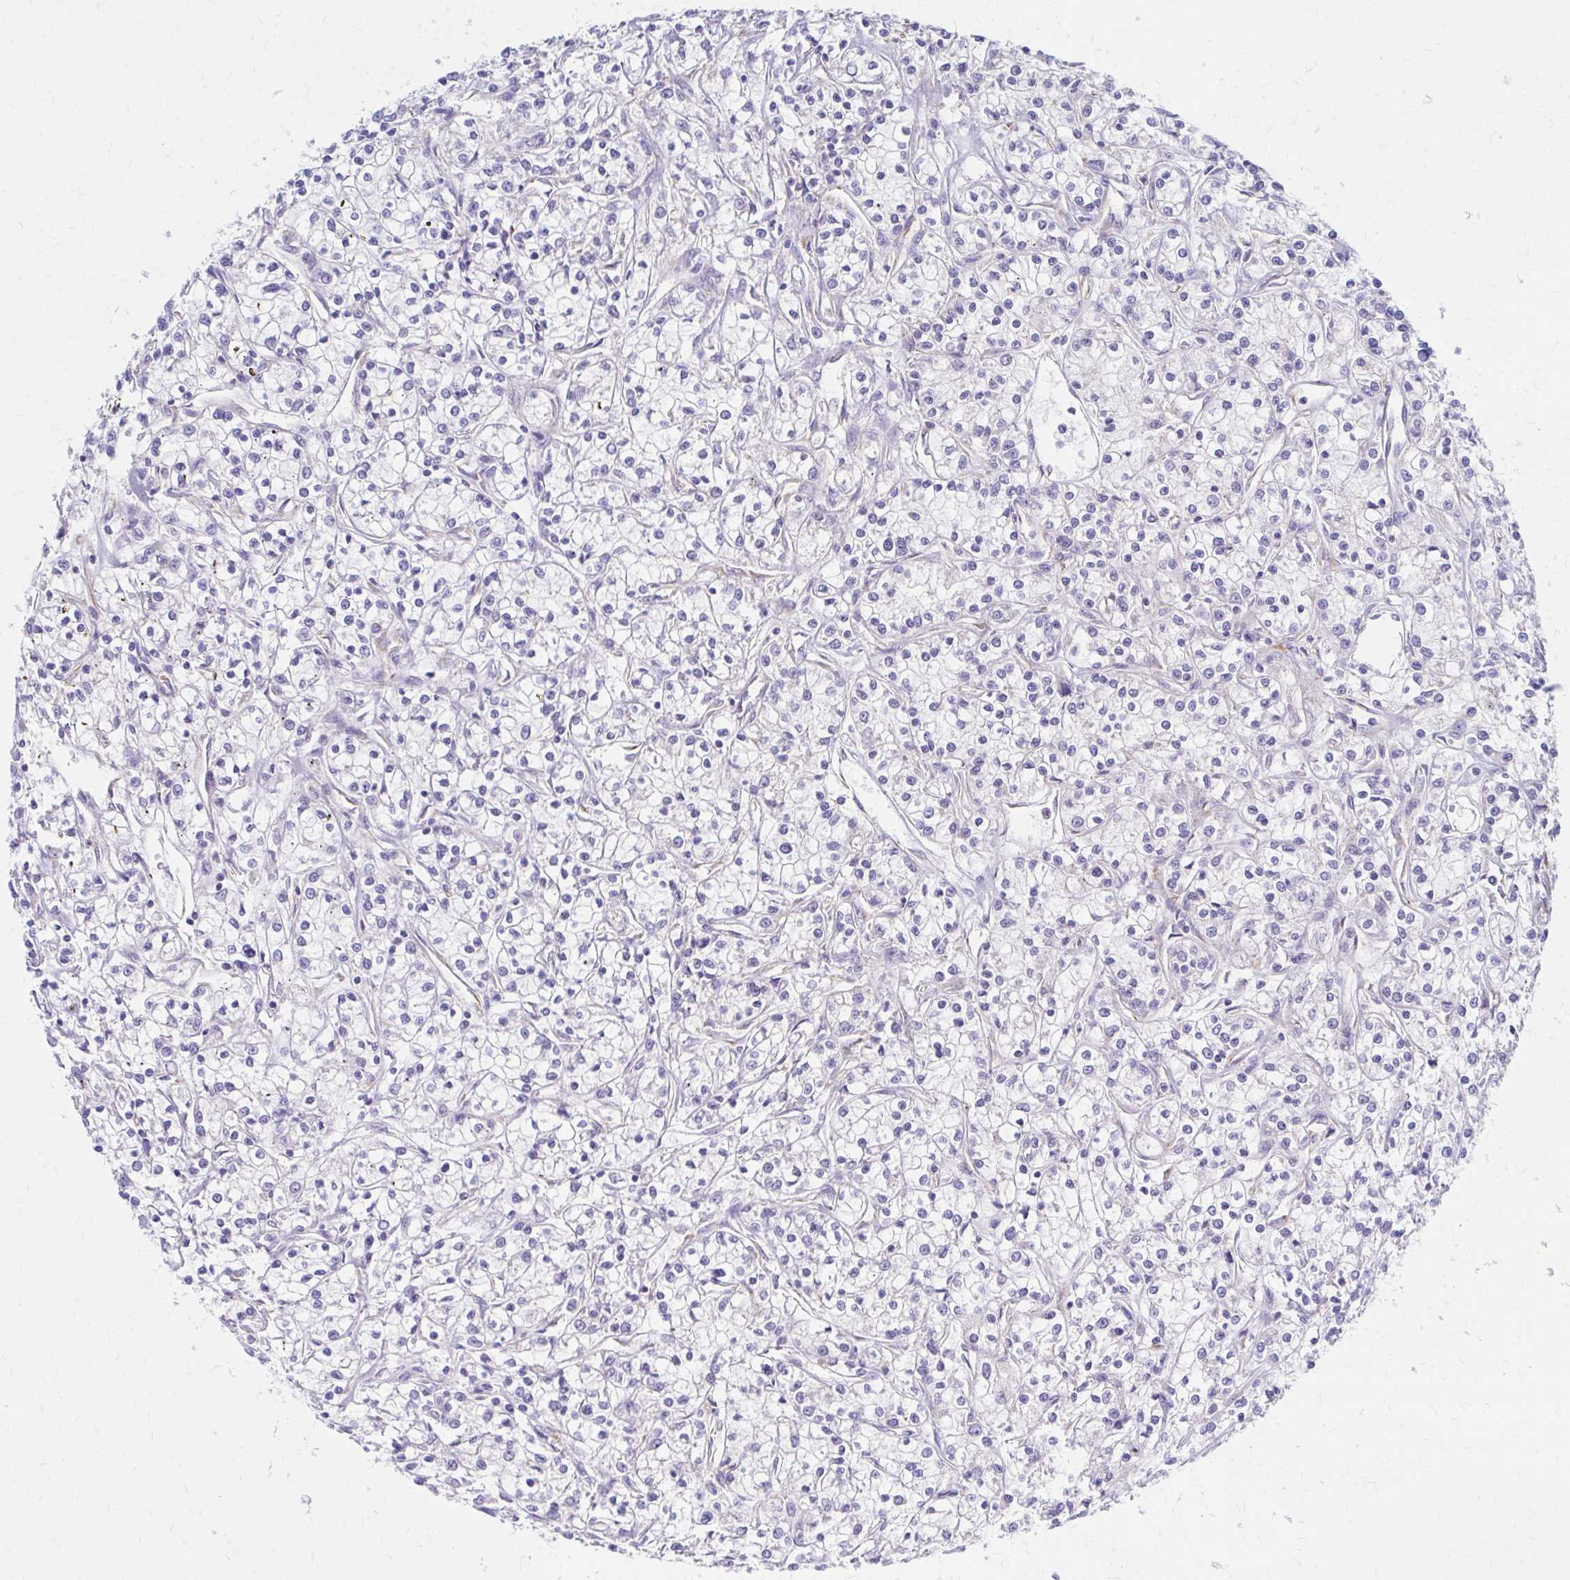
{"staining": {"intensity": "negative", "quantity": "none", "location": "none"}, "tissue": "renal cancer", "cell_type": "Tumor cells", "image_type": "cancer", "snomed": [{"axis": "morphology", "description": "Adenocarcinoma, NOS"}, {"axis": "topography", "description": "Kidney"}], "caption": "This is an IHC photomicrograph of human adenocarcinoma (renal). There is no positivity in tumor cells.", "gene": "RPL27A", "patient": {"sex": "female", "age": 59}}